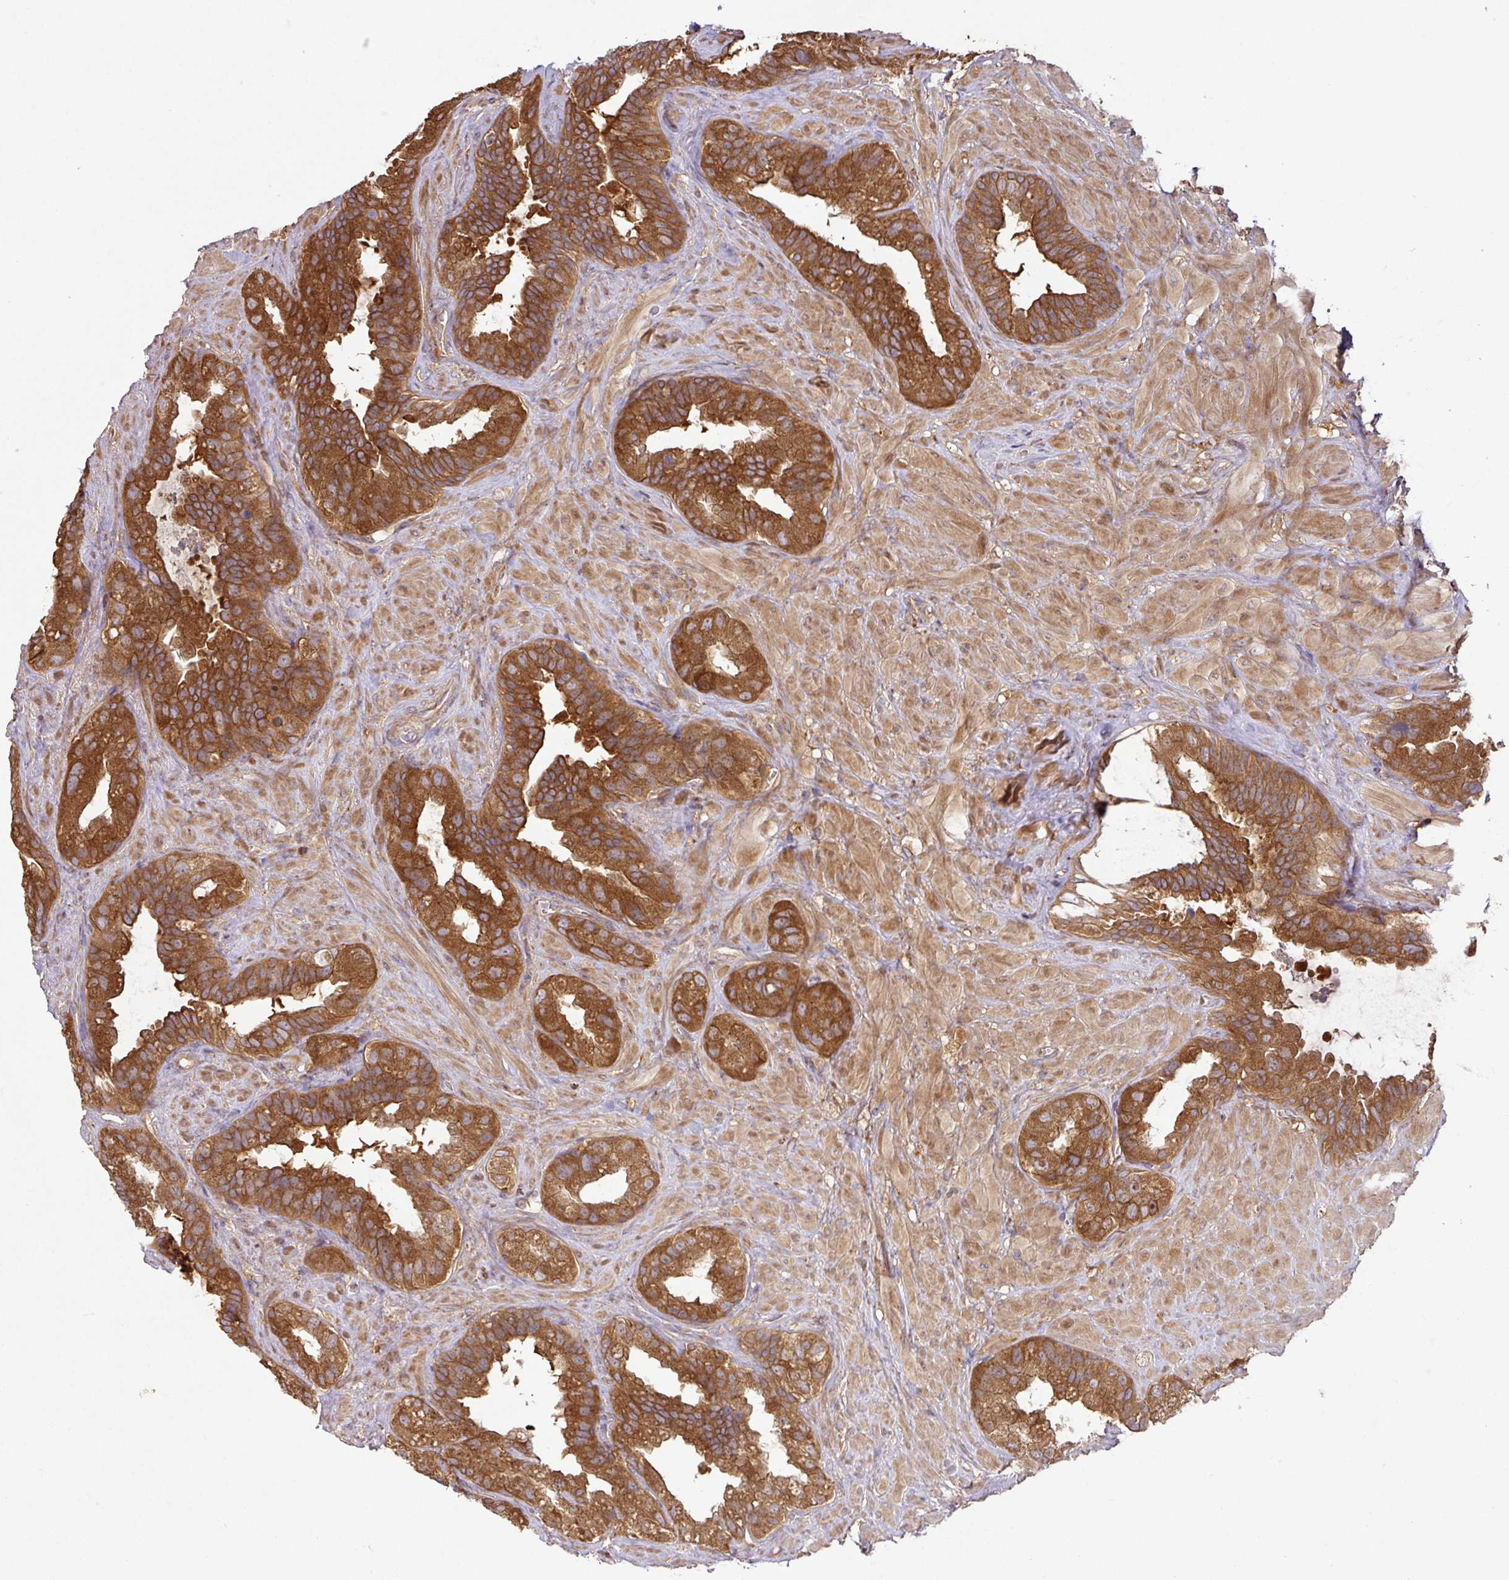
{"staining": {"intensity": "strong", "quantity": ">75%", "location": "cytoplasmic/membranous"}, "tissue": "seminal vesicle", "cell_type": "Glandular cells", "image_type": "normal", "snomed": [{"axis": "morphology", "description": "Normal tissue, NOS"}, {"axis": "topography", "description": "Seminal veicle"}, {"axis": "topography", "description": "Peripheral nerve tissue"}], "caption": "Immunohistochemistry (DAB) staining of unremarkable human seminal vesicle displays strong cytoplasmic/membranous protein staining in approximately >75% of glandular cells.", "gene": "GSPT1", "patient": {"sex": "male", "age": 76}}